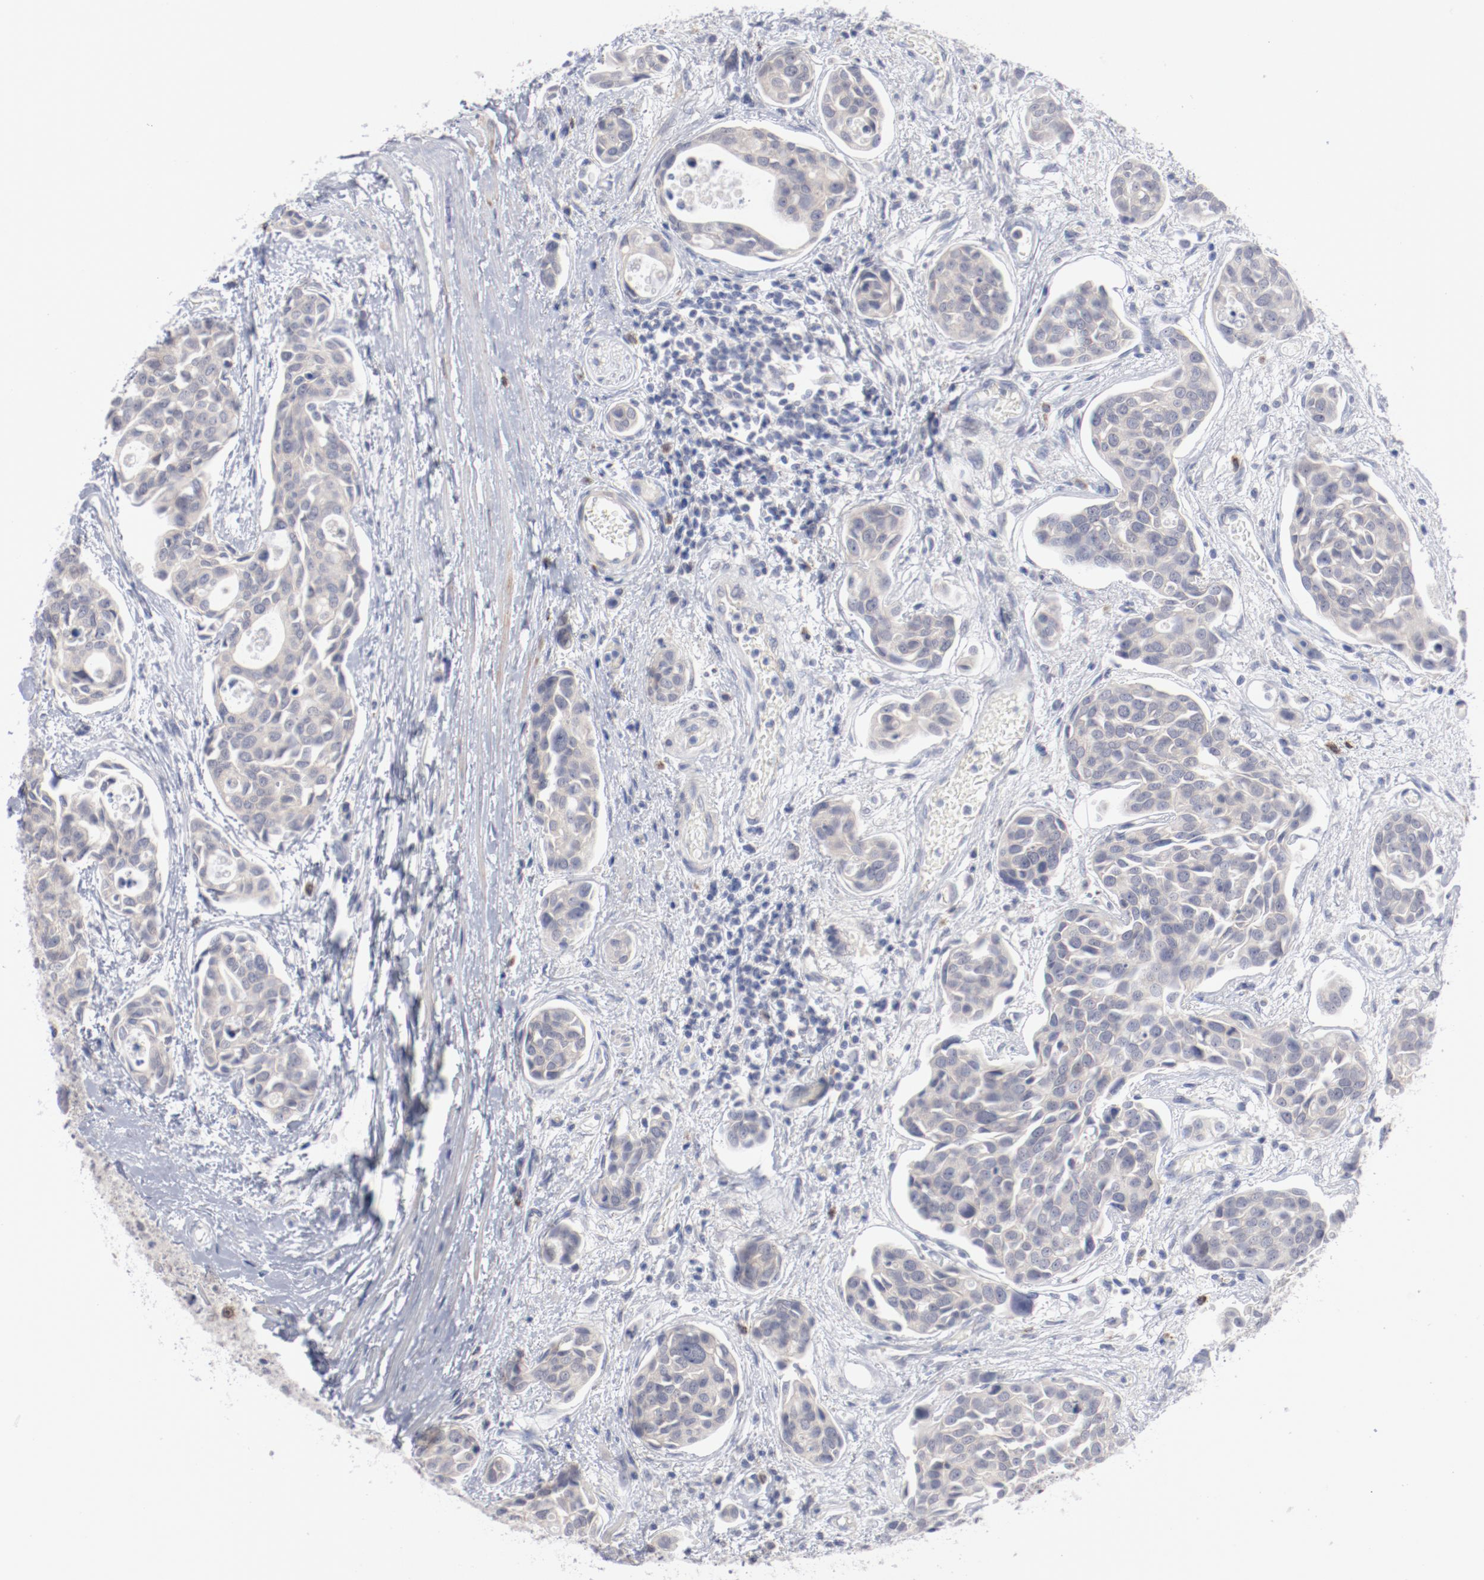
{"staining": {"intensity": "weak", "quantity": ">75%", "location": "cytoplasmic/membranous"}, "tissue": "urothelial cancer", "cell_type": "Tumor cells", "image_type": "cancer", "snomed": [{"axis": "morphology", "description": "Urothelial carcinoma, High grade"}, {"axis": "topography", "description": "Urinary bladder"}], "caption": "Immunohistochemical staining of urothelial cancer demonstrates low levels of weak cytoplasmic/membranous protein positivity in approximately >75% of tumor cells. Using DAB (3,3'-diaminobenzidine) (brown) and hematoxylin (blue) stains, captured at high magnification using brightfield microscopy.", "gene": "SH3BGR", "patient": {"sex": "male", "age": 78}}